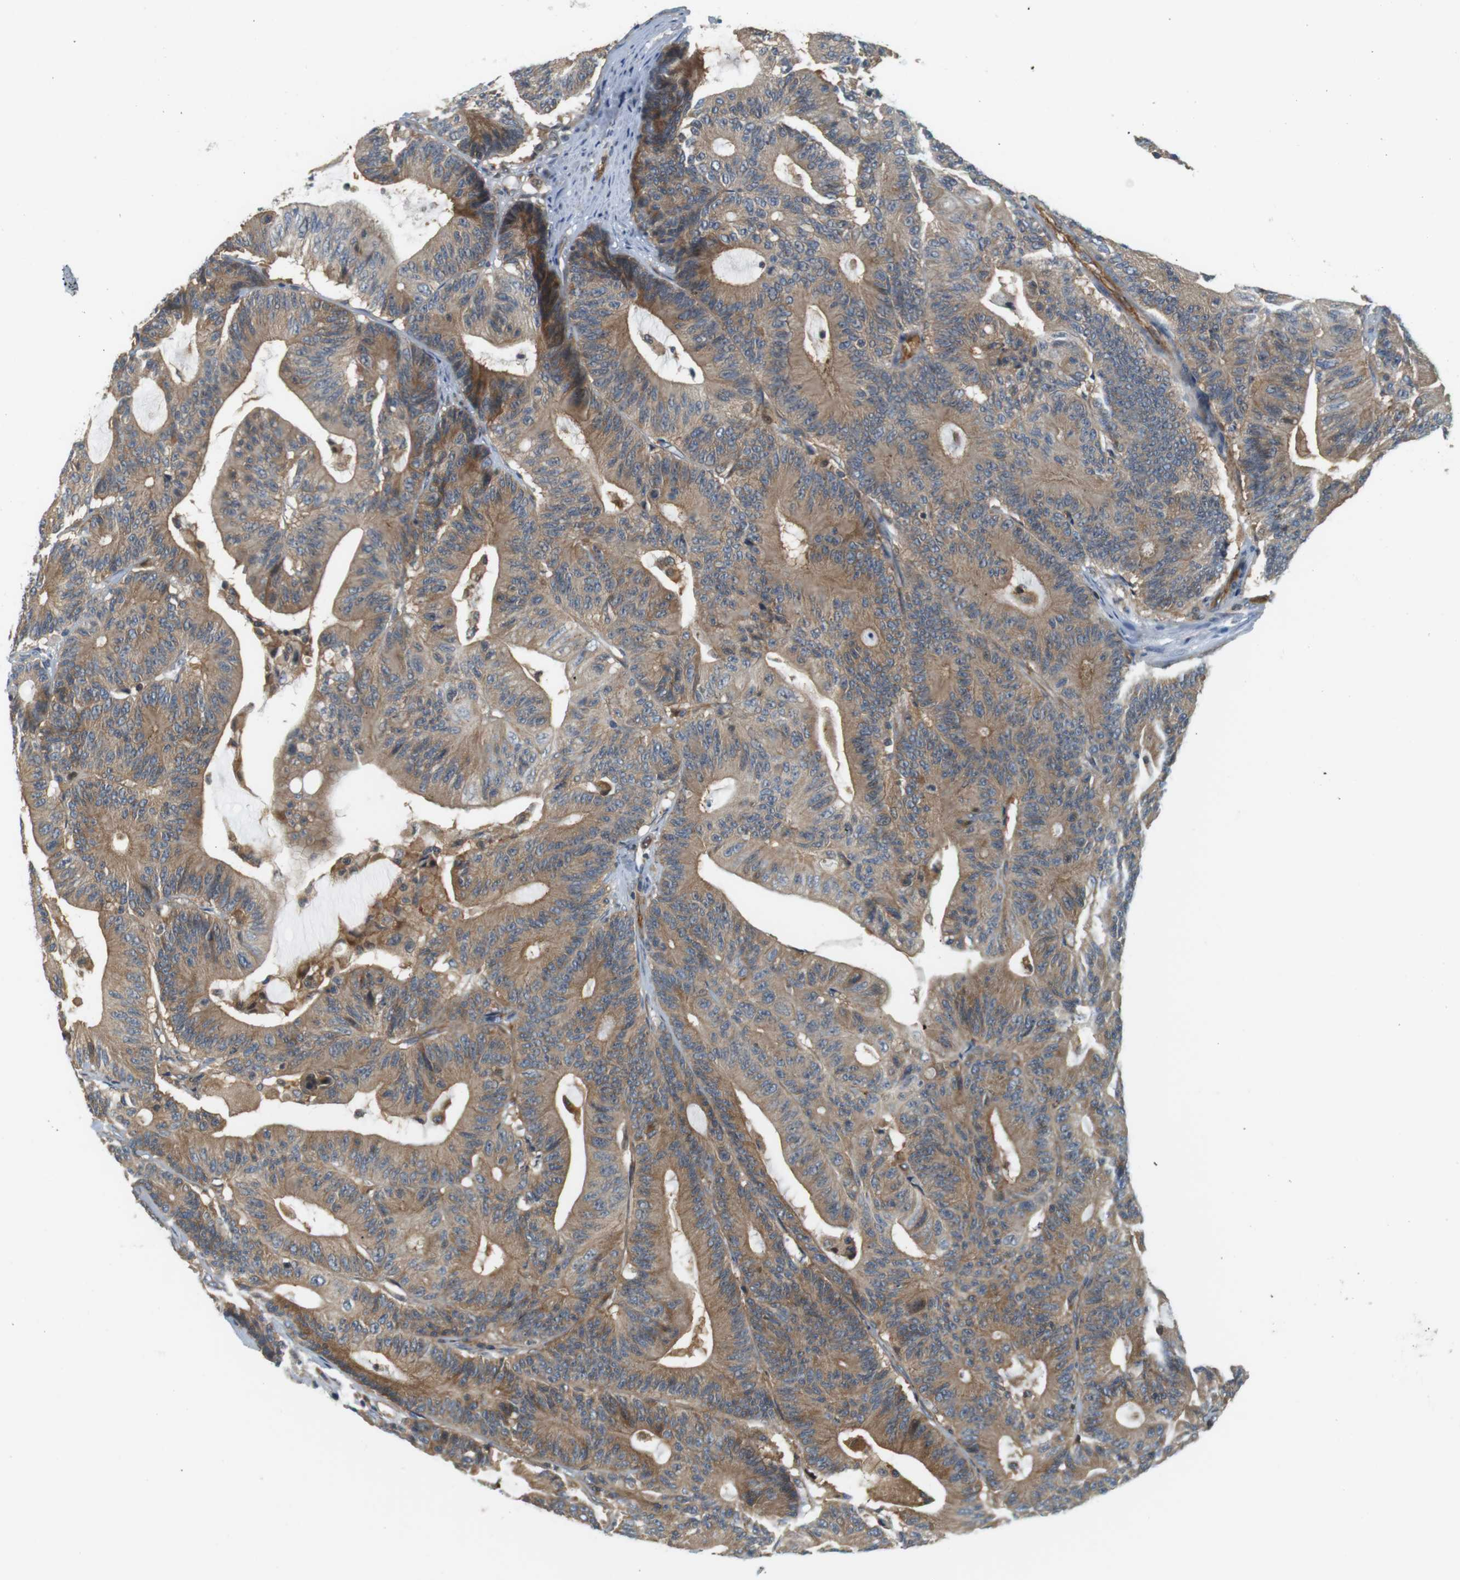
{"staining": {"intensity": "moderate", "quantity": ">75%", "location": "cytoplasmic/membranous"}, "tissue": "colorectal cancer", "cell_type": "Tumor cells", "image_type": "cancer", "snomed": [{"axis": "morphology", "description": "Adenocarcinoma, NOS"}, {"axis": "topography", "description": "Colon"}], "caption": "A micrograph of colorectal cancer (adenocarcinoma) stained for a protein shows moderate cytoplasmic/membranous brown staining in tumor cells. The staining was performed using DAB (3,3'-diaminobenzidine), with brown indicating positive protein expression. Nuclei are stained blue with hematoxylin.", "gene": "SH3GLB1", "patient": {"sex": "female", "age": 84}}